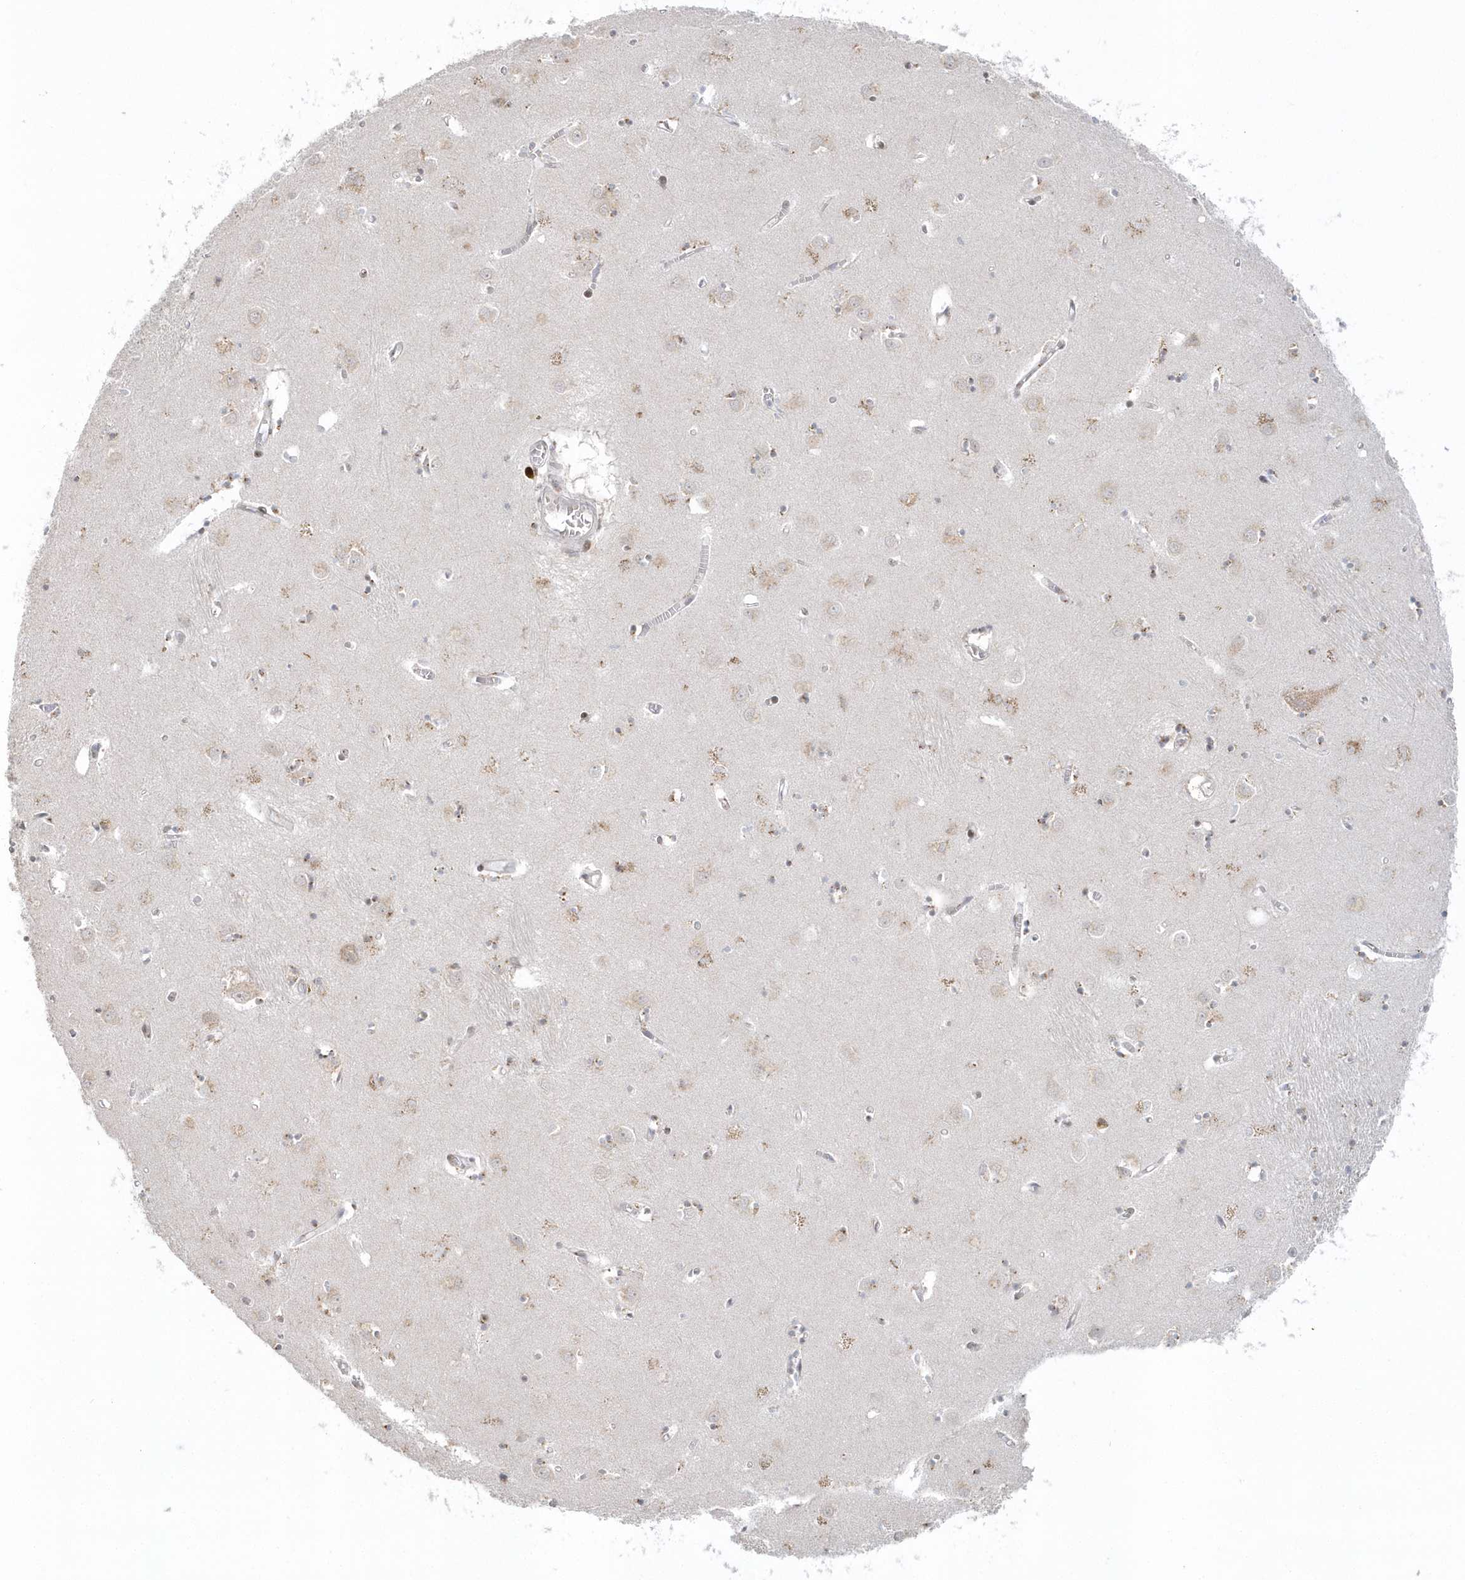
{"staining": {"intensity": "weak", "quantity": "<25%", "location": "cytoplasmic/membranous"}, "tissue": "caudate", "cell_type": "Glial cells", "image_type": "normal", "snomed": [{"axis": "morphology", "description": "Normal tissue, NOS"}, {"axis": "topography", "description": "Lateral ventricle wall"}], "caption": "High power microscopy photomicrograph of an IHC histopathology image of benign caudate, revealing no significant positivity in glial cells.", "gene": "DHFR", "patient": {"sex": "male", "age": 70}}